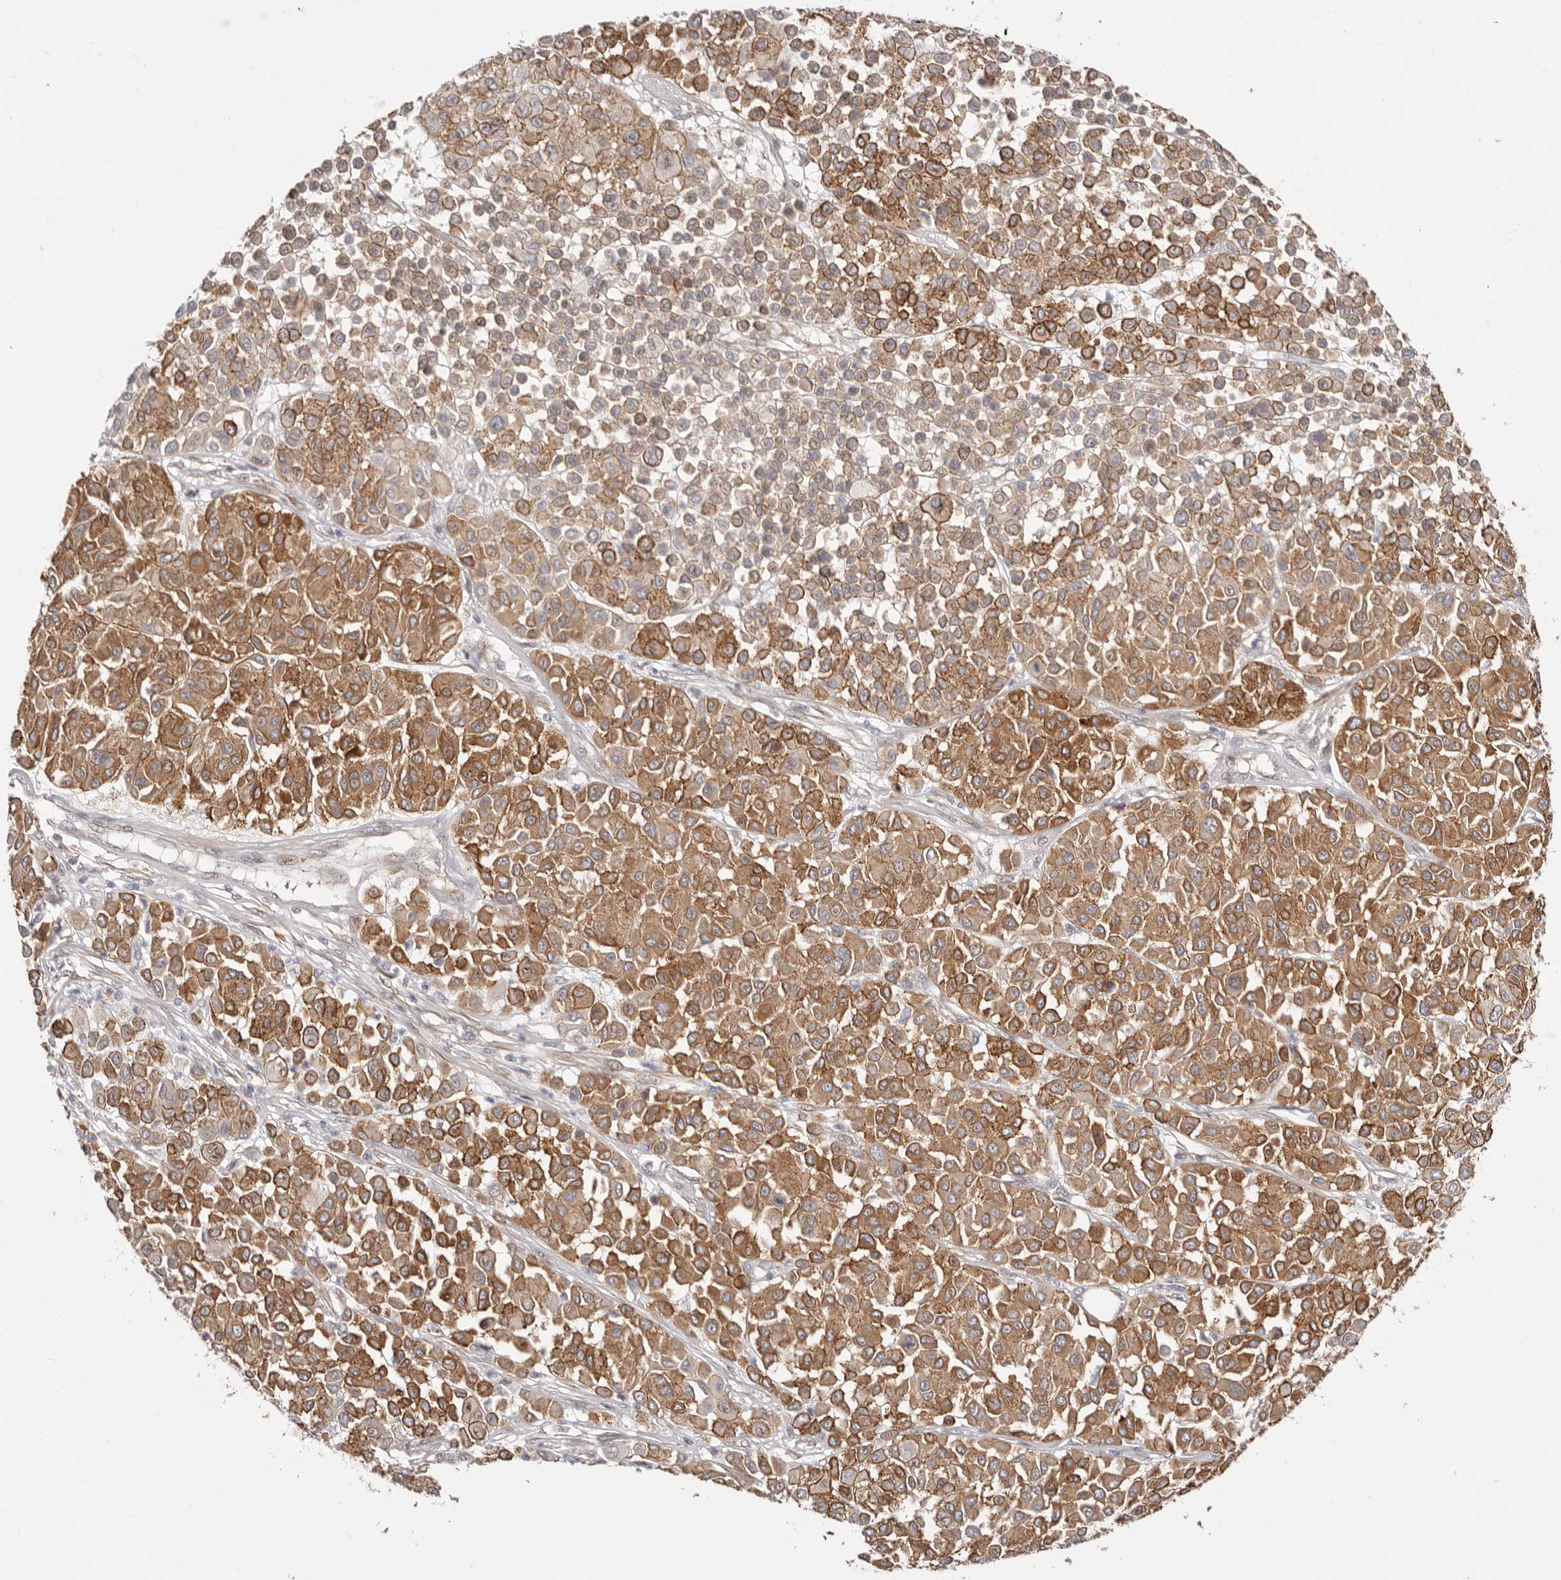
{"staining": {"intensity": "moderate", "quantity": ">75%", "location": "cytoplasmic/membranous"}, "tissue": "melanoma", "cell_type": "Tumor cells", "image_type": "cancer", "snomed": [{"axis": "morphology", "description": "Malignant melanoma, Metastatic site"}, {"axis": "topography", "description": "Soft tissue"}], "caption": "Melanoma stained with a protein marker exhibits moderate staining in tumor cells.", "gene": "SZT2", "patient": {"sex": "male", "age": 41}}